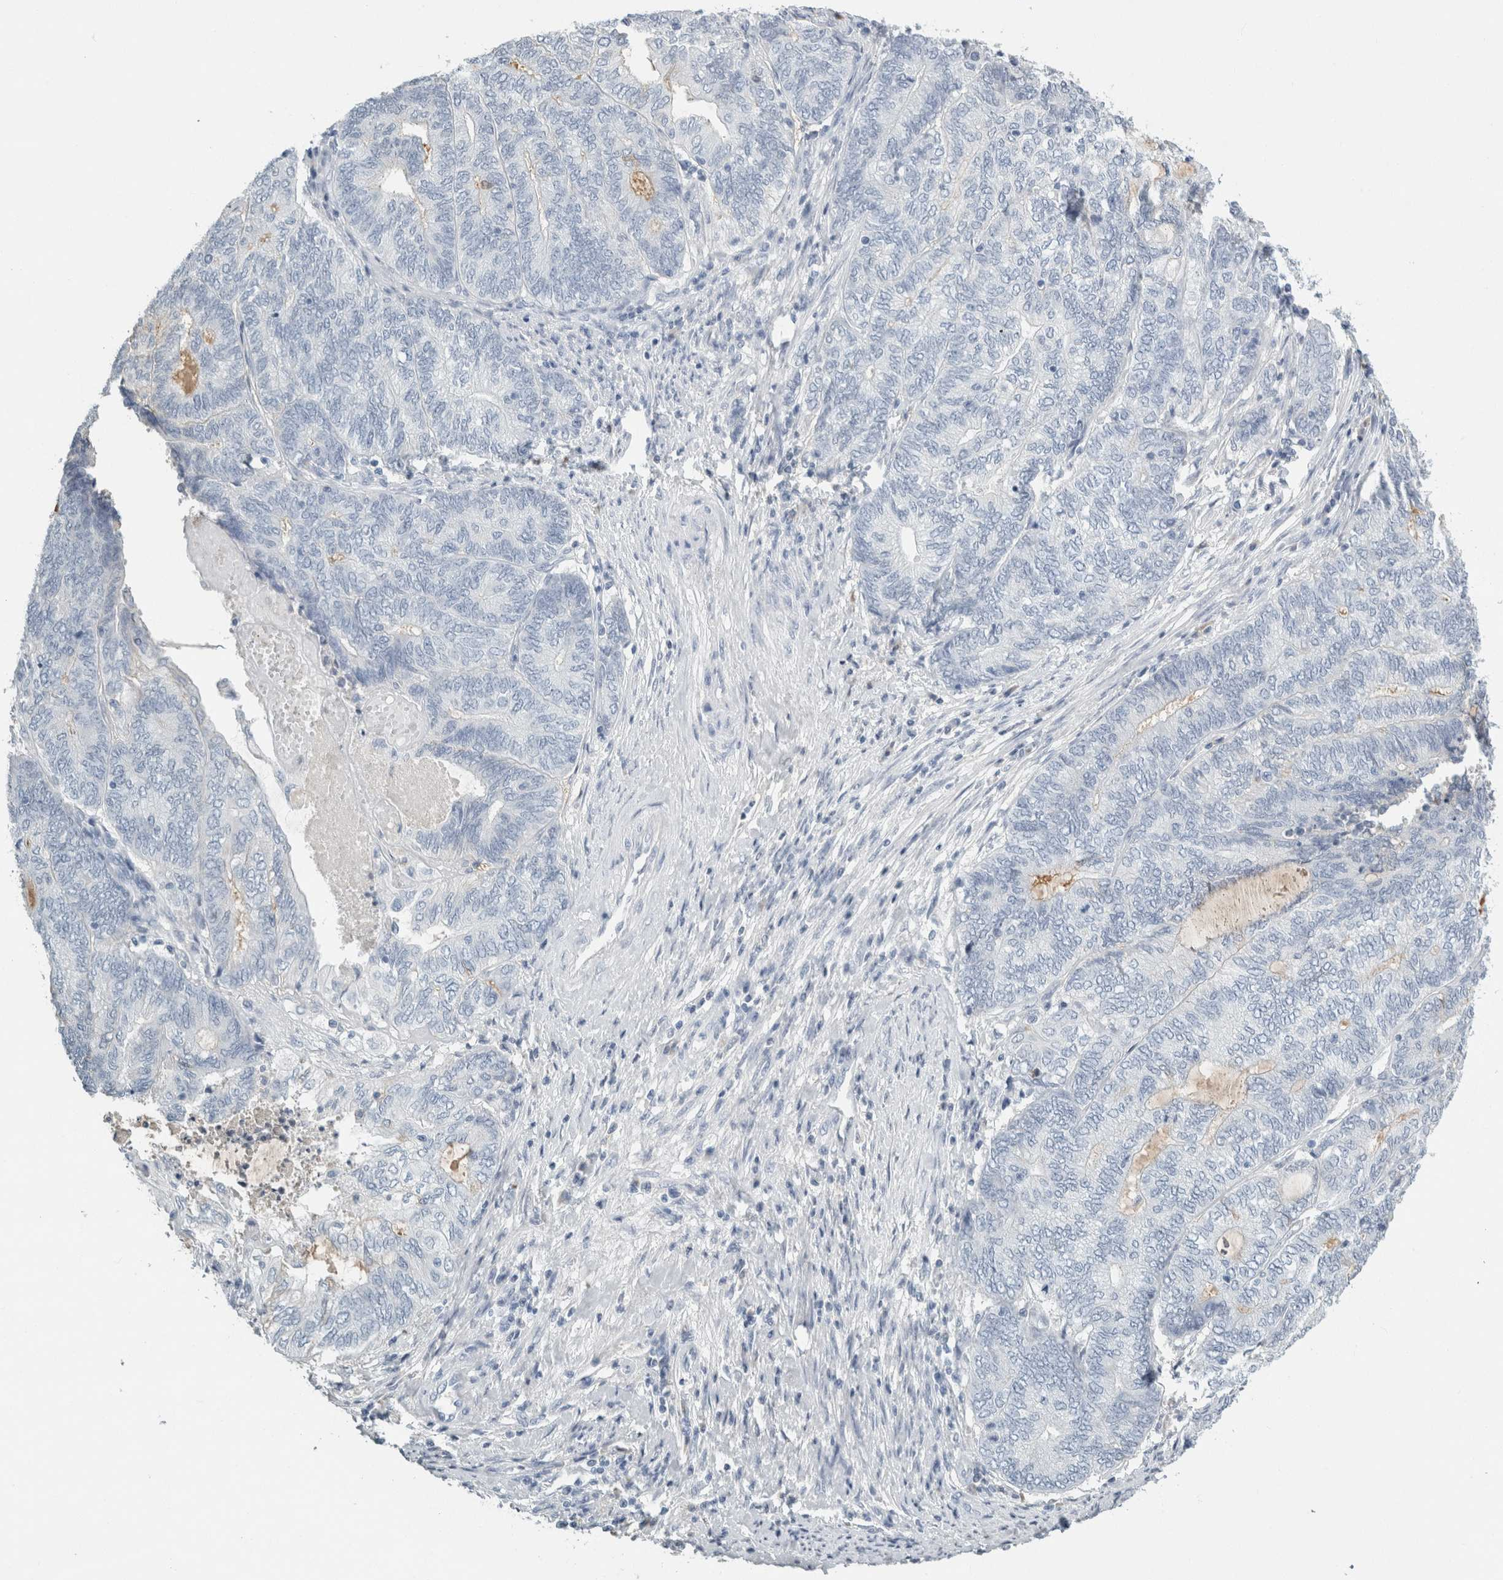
{"staining": {"intensity": "negative", "quantity": "none", "location": "none"}, "tissue": "endometrial cancer", "cell_type": "Tumor cells", "image_type": "cancer", "snomed": [{"axis": "morphology", "description": "Adenocarcinoma, NOS"}, {"axis": "topography", "description": "Uterus"}, {"axis": "topography", "description": "Endometrium"}], "caption": "DAB (3,3'-diaminobenzidine) immunohistochemical staining of human endometrial cancer (adenocarcinoma) demonstrates no significant expression in tumor cells.", "gene": "TSPAN8", "patient": {"sex": "female", "age": 70}}